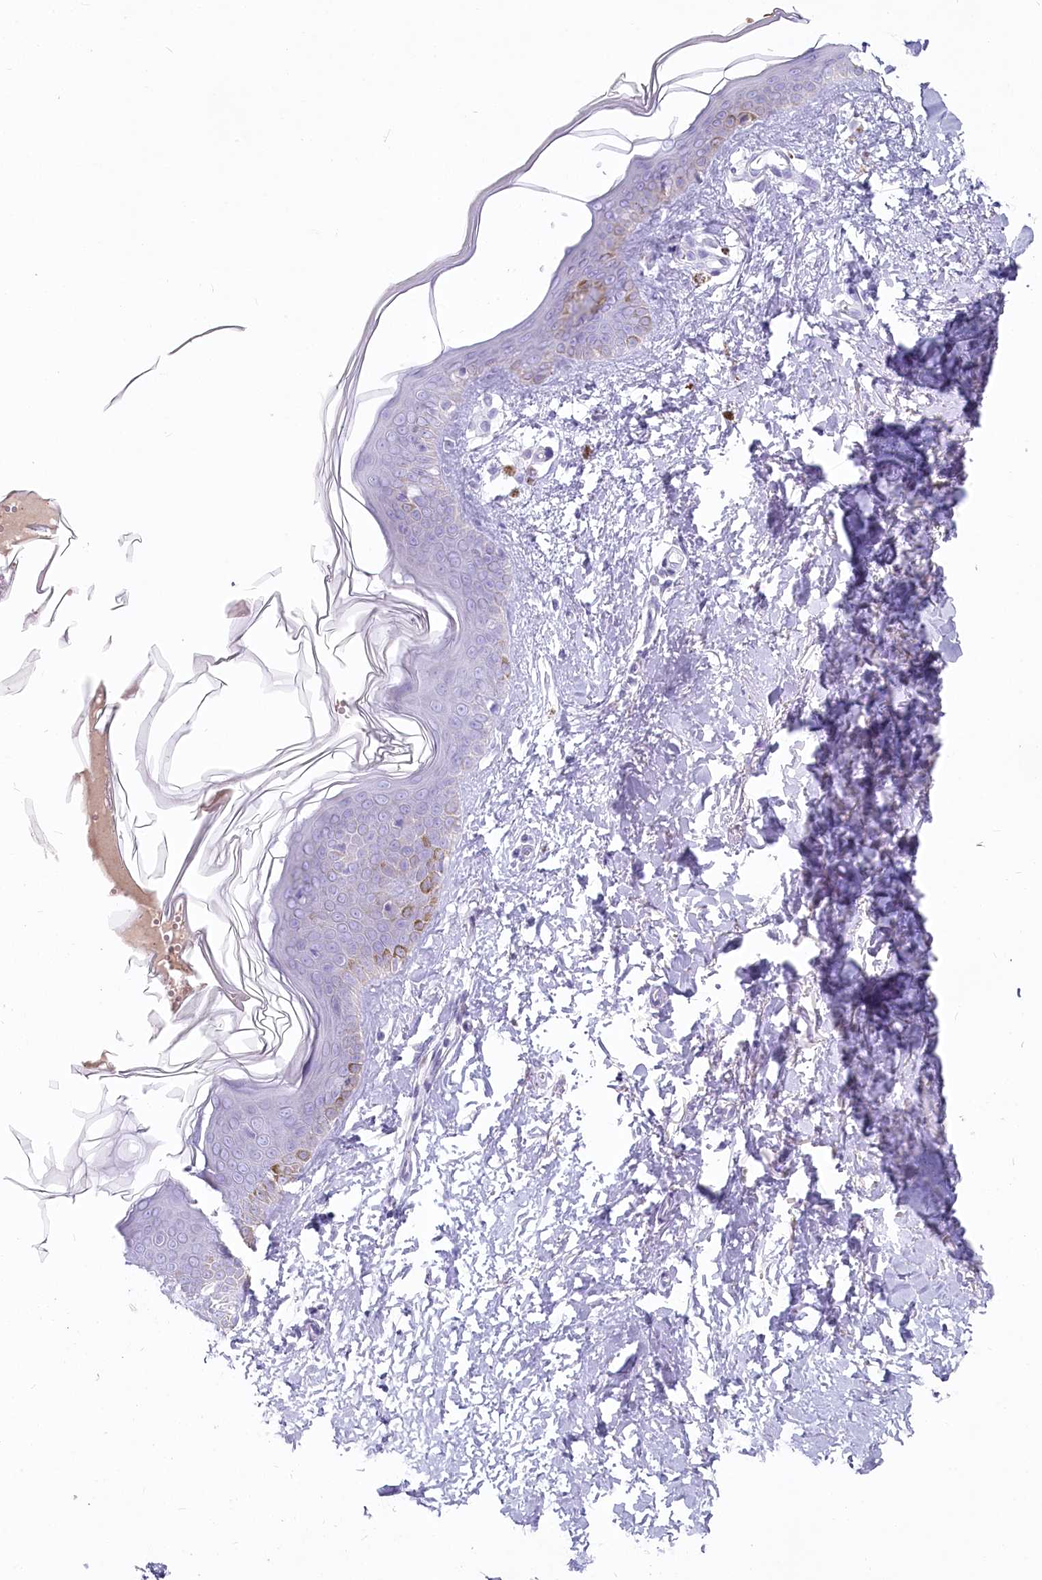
{"staining": {"intensity": "negative", "quantity": "none", "location": "none"}, "tissue": "skin", "cell_type": "Fibroblasts", "image_type": "normal", "snomed": [{"axis": "morphology", "description": "Normal tissue, NOS"}, {"axis": "topography", "description": "Skin"}], "caption": "High power microscopy histopathology image of an immunohistochemistry (IHC) histopathology image of unremarkable skin, revealing no significant expression in fibroblasts.", "gene": "IFIT5", "patient": {"sex": "female", "age": 46}}